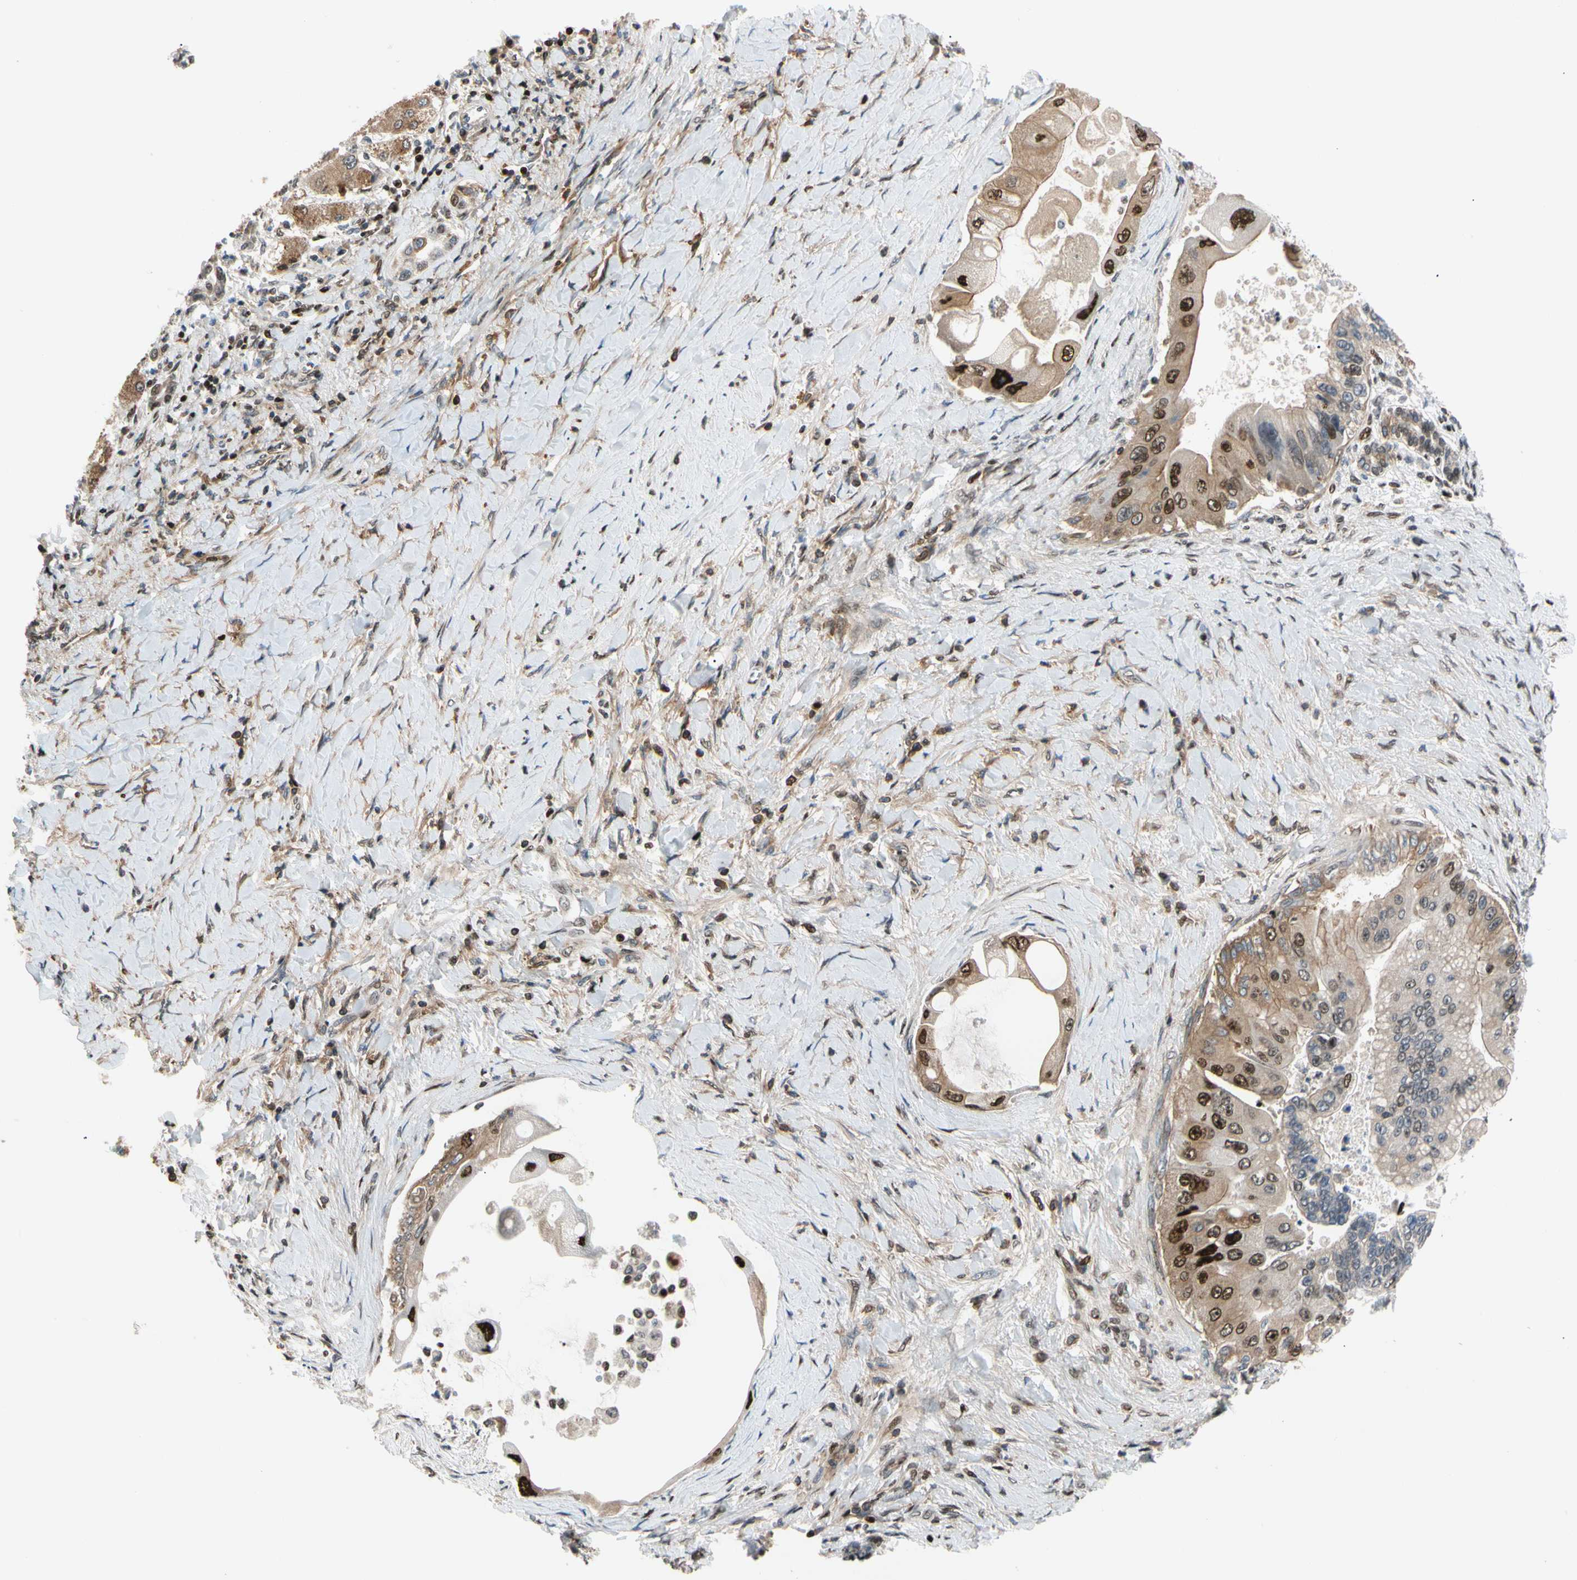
{"staining": {"intensity": "strong", "quantity": ">75%", "location": "nuclear"}, "tissue": "liver cancer", "cell_type": "Tumor cells", "image_type": "cancer", "snomed": [{"axis": "morphology", "description": "Normal tissue, NOS"}, {"axis": "morphology", "description": "Cholangiocarcinoma"}, {"axis": "topography", "description": "Liver"}, {"axis": "topography", "description": "Peripheral nerve tissue"}], "caption": "Human cholangiocarcinoma (liver) stained with a protein marker exhibits strong staining in tumor cells.", "gene": "E2F1", "patient": {"sex": "male", "age": 50}}